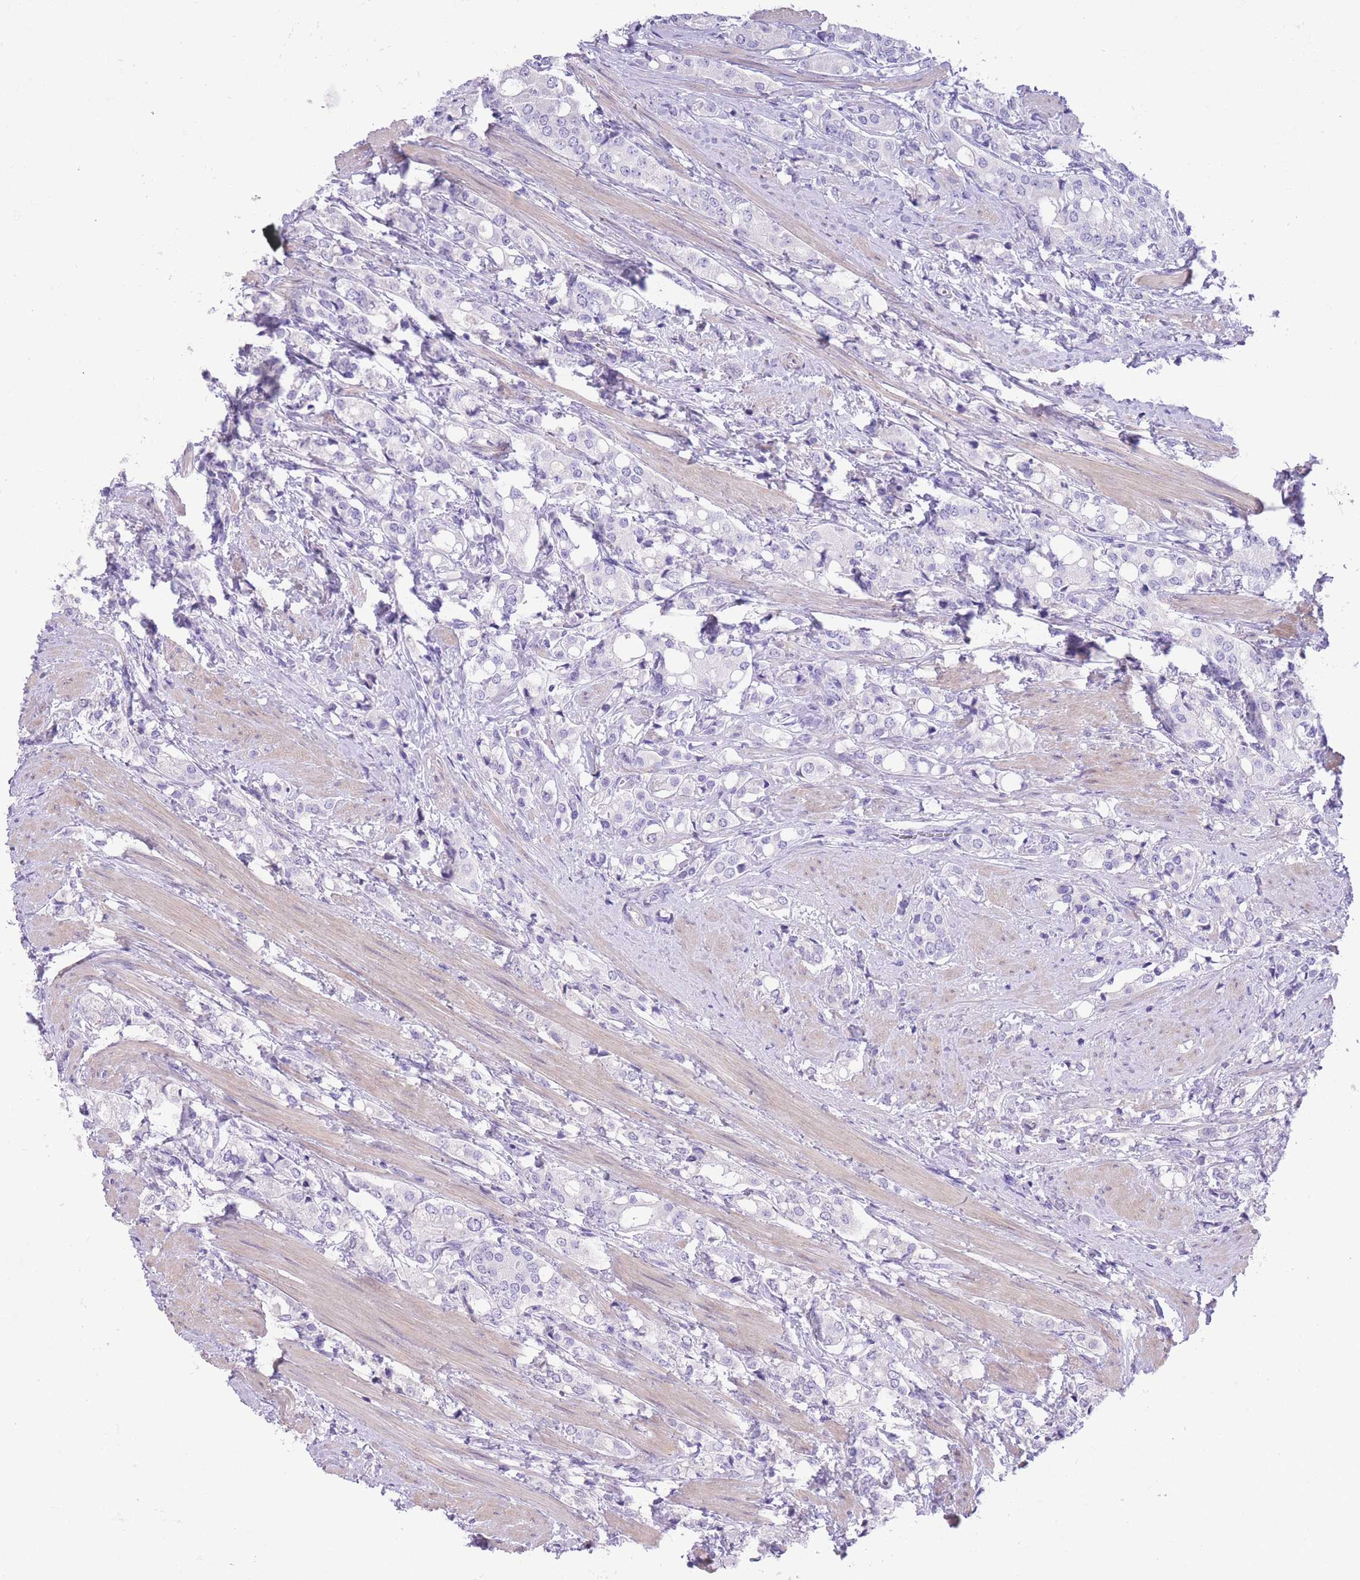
{"staining": {"intensity": "negative", "quantity": "none", "location": "none"}, "tissue": "prostate cancer", "cell_type": "Tumor cells", "image_type": "cancer", "snomed": [{"axis": "morphology", "description": "Adenocarcinoma, High grade"}, {"axis": "topography", "description": "Prostate"}], "caption": "Adenocarcinoma (high-grade) (prostate) was stained to show a protein in brown. There is no significant expression in tumor cells.", "gene": "RAI2", "patient": {"sex": "male", "age": 71}}